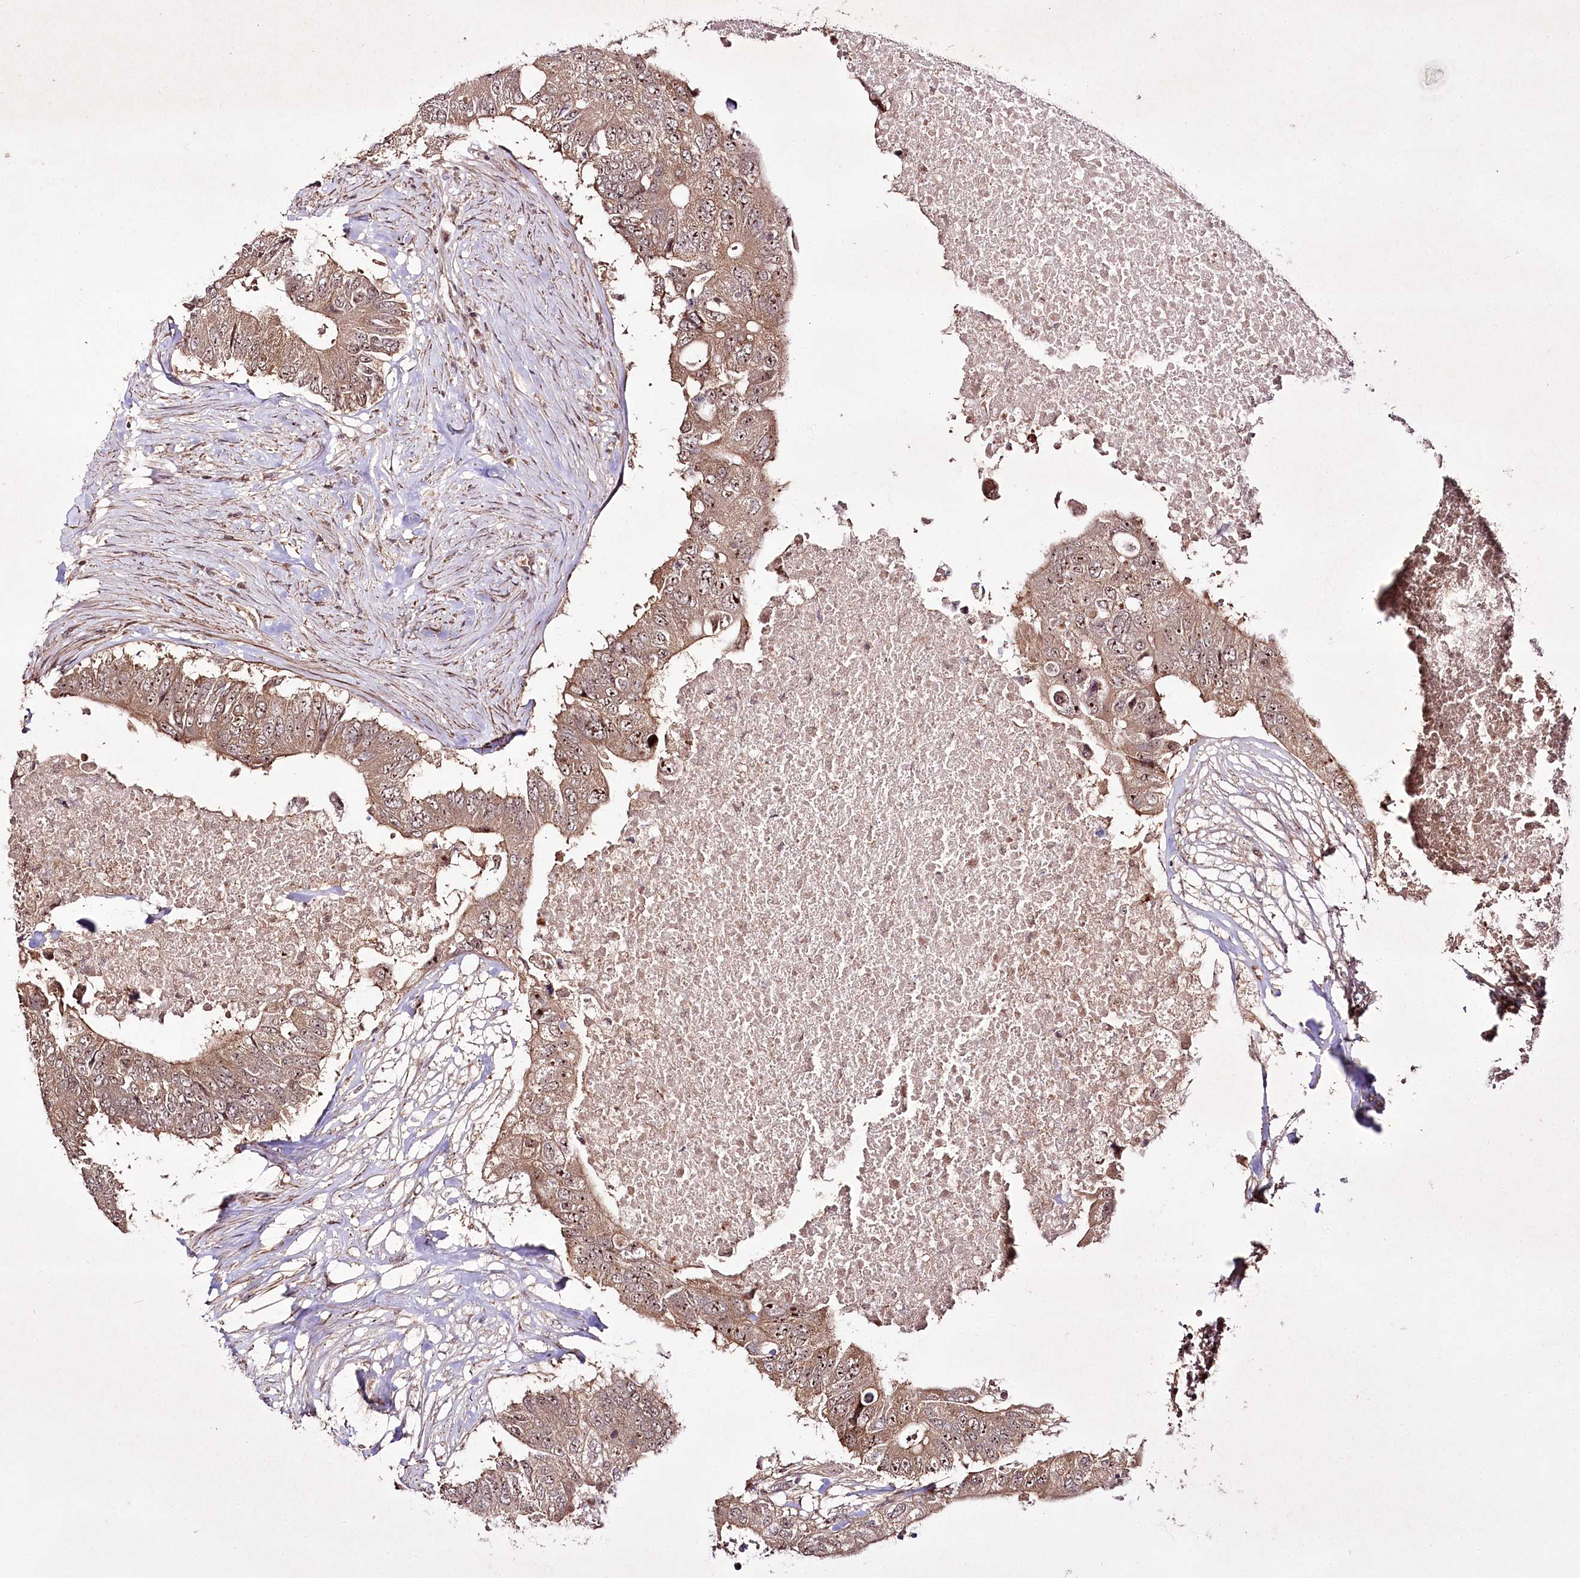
{"staining": {"intensity": "moderate", "quantity": ">75%", "location": "cytoplasmic/membranous,nuclear"}, "tissue": "colorectal cancer", "cell_type": "Tumor cells", "image_type": "cancer", "snomed": [{"axis": "morphology", "description": "Adenocarcinoma, NOS"}, {"axis": "topography", "description": "Colon"}], "caption": "Immunohistochemistry (DAB (3,3'-diaminobenzidine)) staining of human colorectal cancer reveals moderate cytoplasmic/membranous and nuclear protein positivity in approximately >75% of tumor cells.", "gene": "CCDC59", "patient": {"sex": "male", "age": 71}}